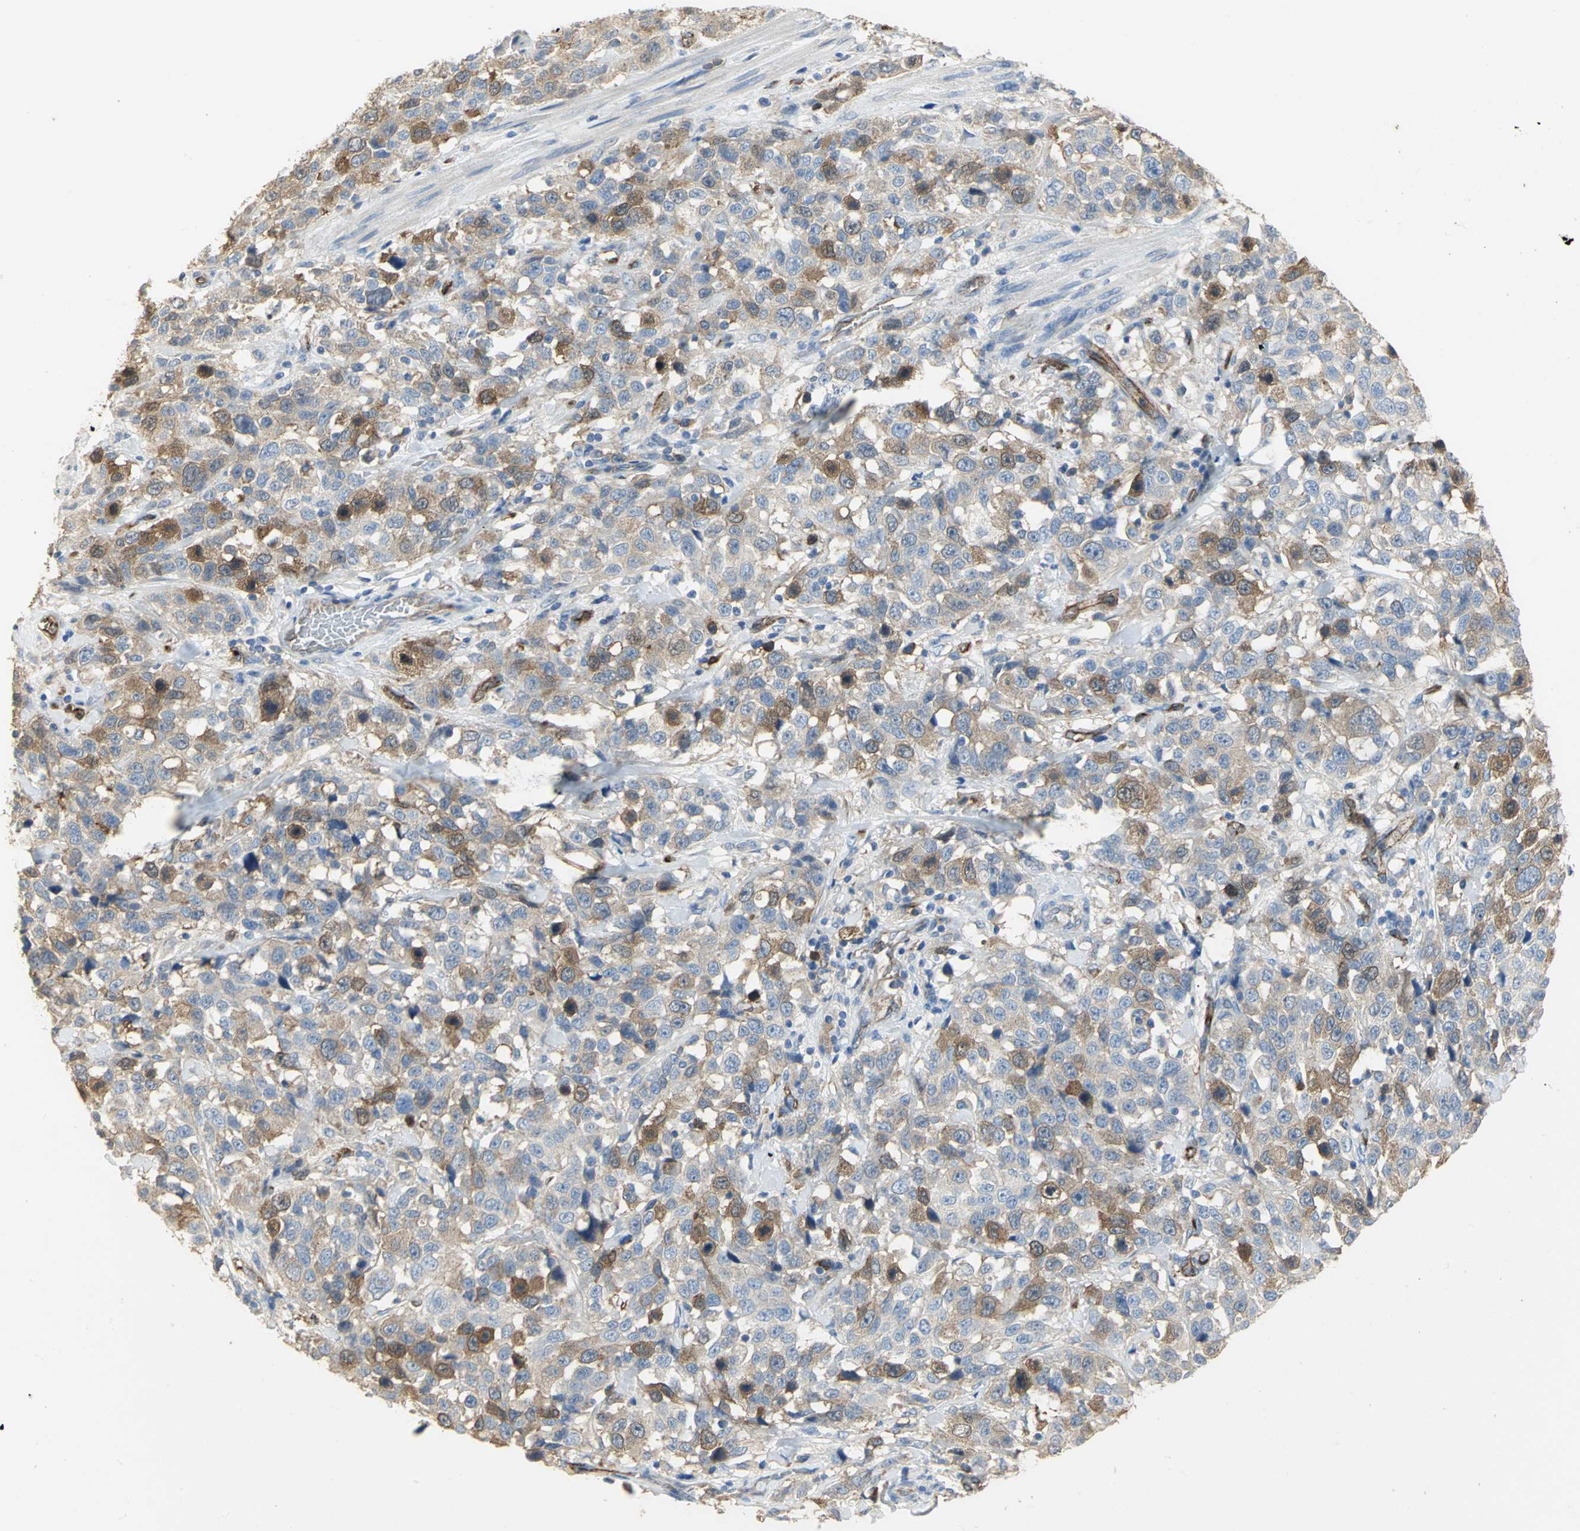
{"staining": {"intensity": "strong", "quantity": "25%-75%", "location": "cytoplasmic/membranous"}, "tissue": "stomach cancer", "cell_type": "Tumor cells", "image_type": "cancer", "snomed": [{"axis": "morphology", "description": "Normal tissue, NOS"}, {"axis": "morphology", "description": "Adenocarcinoma, NOS"}, {"axis": "topography", "description": "Stomach"}], "caption": "Immunohistochemistry (IHC) of human stomach adenocarcinoma demonstrates high levels of strong cytoplasmic/membranous positivity in approximately 25%-75% of tumor cells.", "gene": "DLGAP5", "patient": {"sex": "male", "age": 48}}